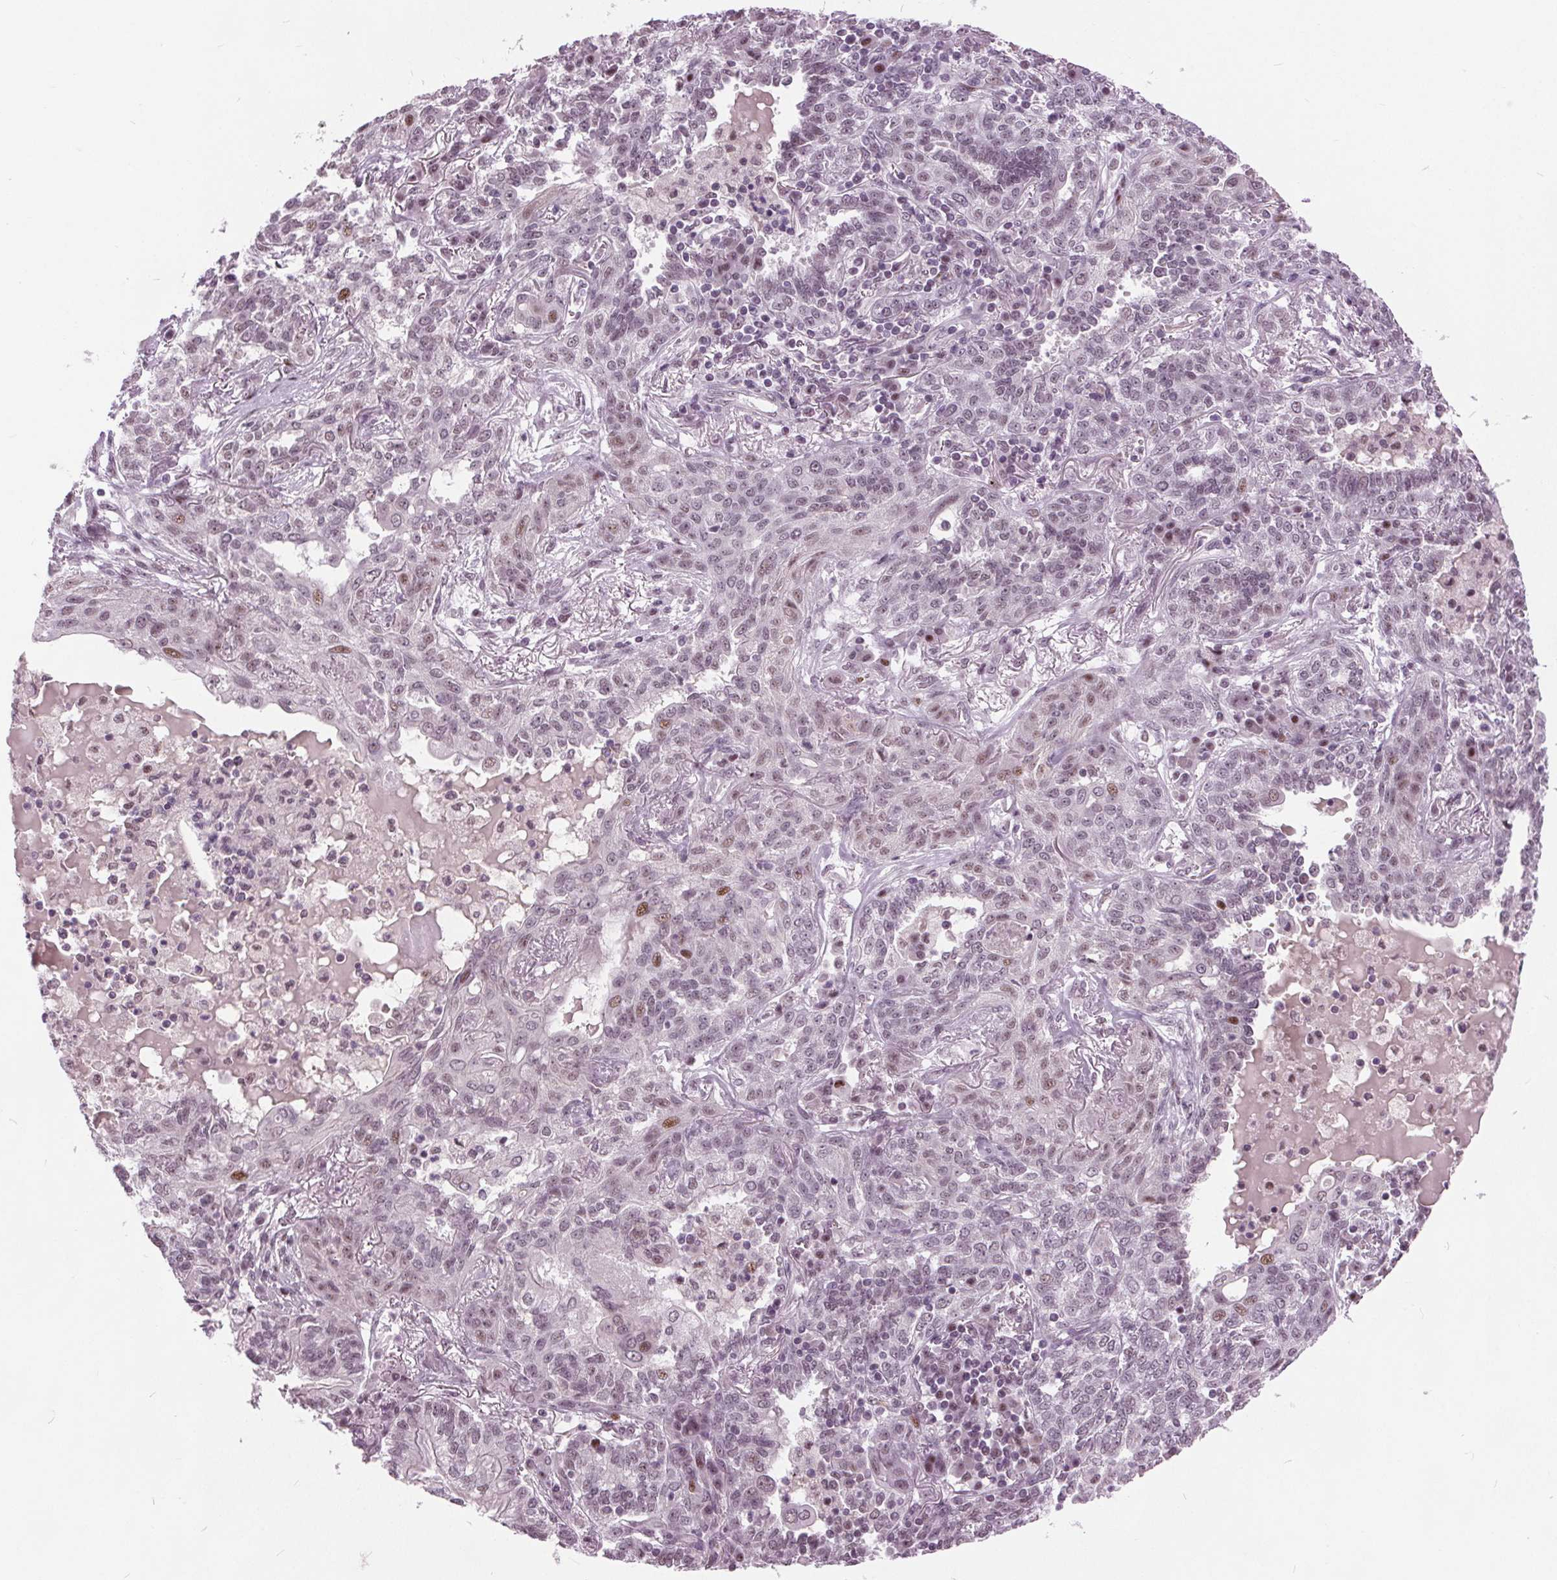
{"staining": {"intensity": "weak", "quantity": "25%-75%", "location": "nuclear"}, "tissue": "lung cancer", "cell_type": "Tumor cells", "image_type": "cancer", "snomed": [{"axis": "morphology", "description": "Squamous cell carcinoma, NOS"}, {"axis": "topography", "description": "Lung"}], "caption": "IHC of human squamous cell carcinoma (lung) displays low levels of weak nuclear staining in approximately 25%-75% of tumor cells.", "gene": "TTC34", "patient": {"sex": "female", "age": 70}}